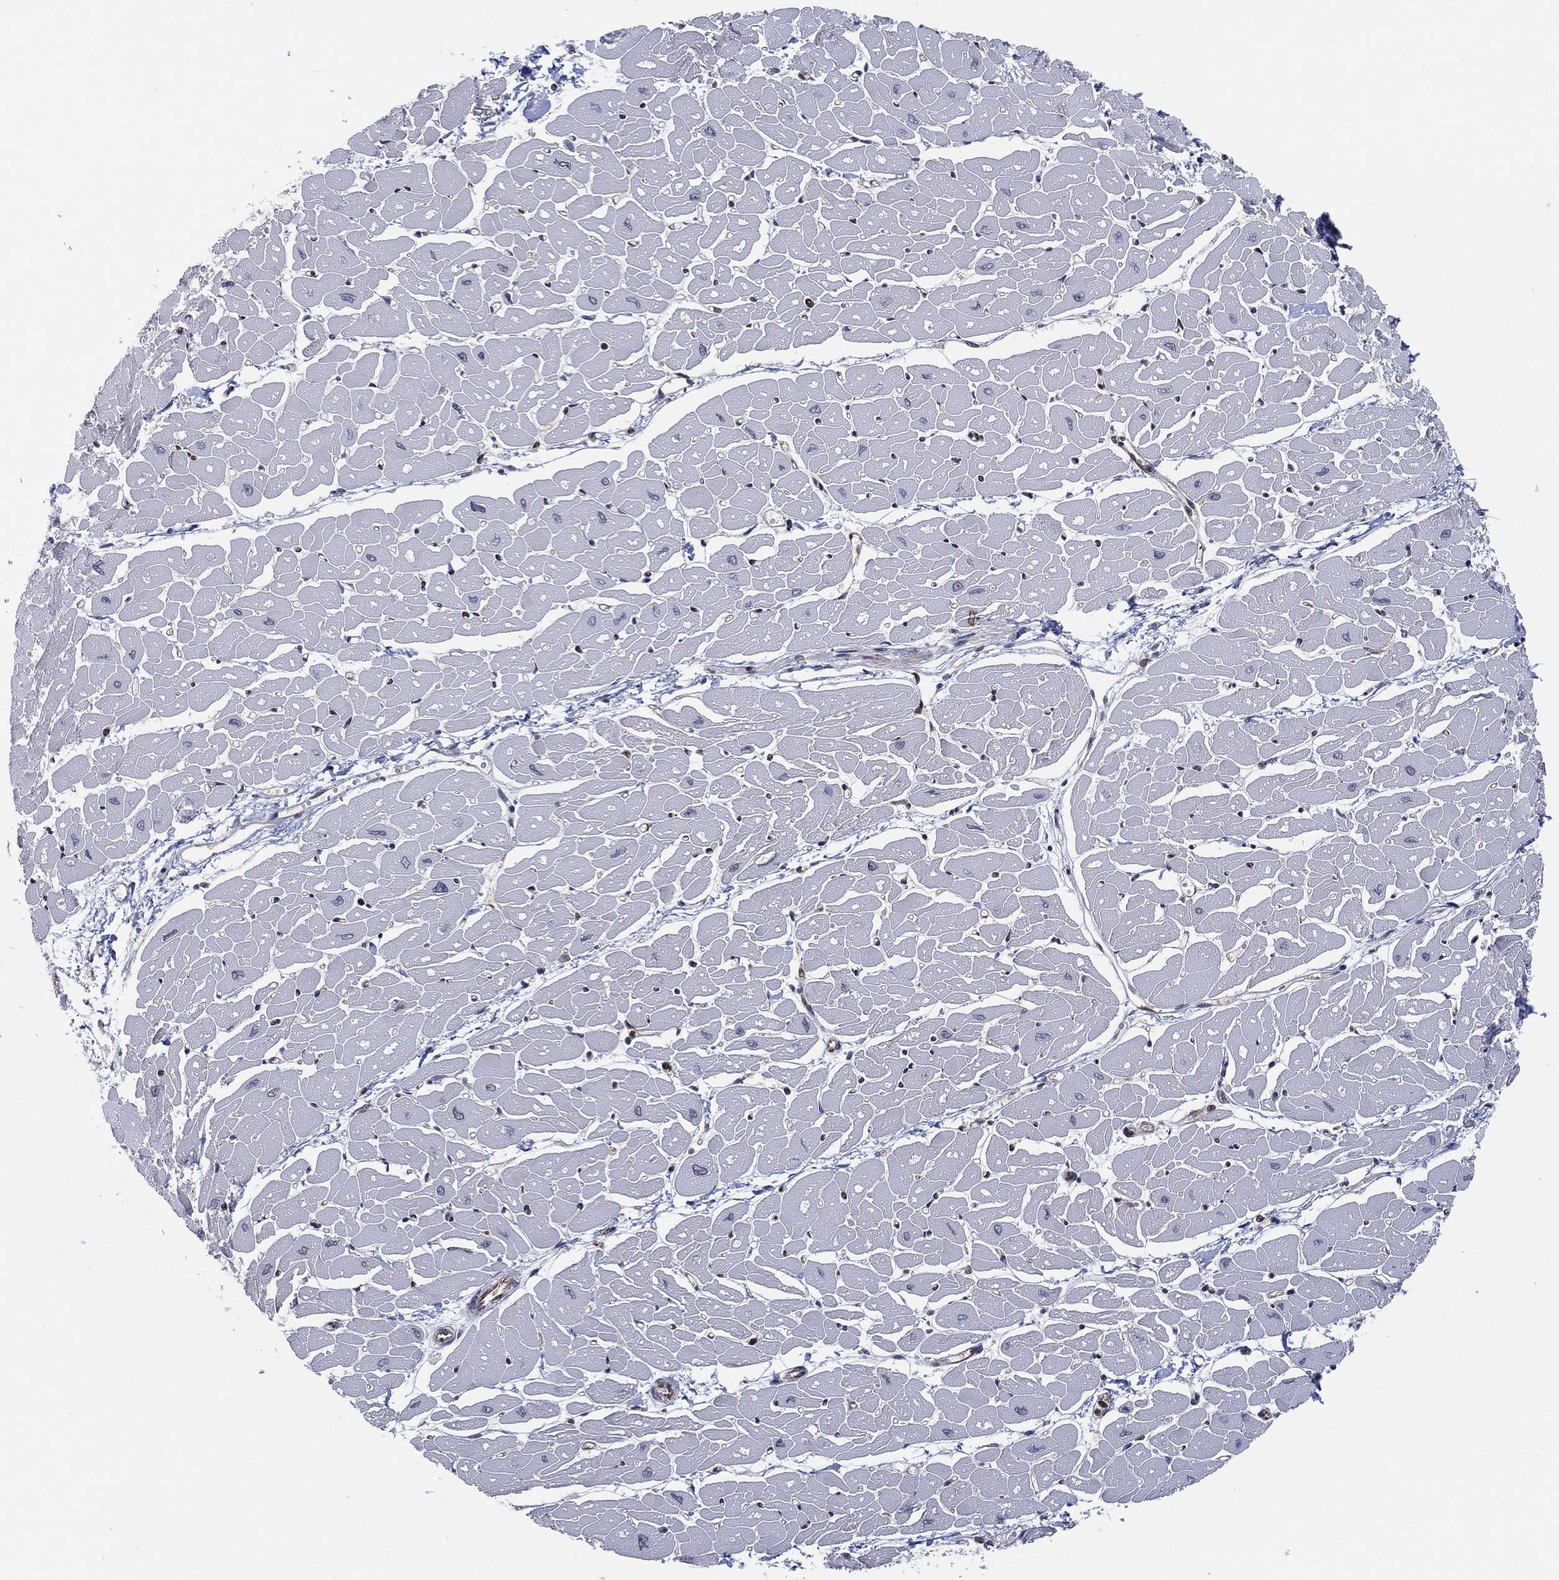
{"staining": {"intensity": "negative", "quantity": "none", "location": "none"}, "tissue": "heart muscle", "cell_type": "Cardiomyocytes", "image_type": "normal", "snomed": [{"axis": "morphology", "description": "Normal tissue, NOS"}, {"axis": "topography", "description": "Heart"}], "caption": "This is a micrograph of IHC staining of normal heart muscle, which shows no positivity in cardiomyocytes.", "gene": "TMCO1", "patient": {"sex": "male", "age": 57}}